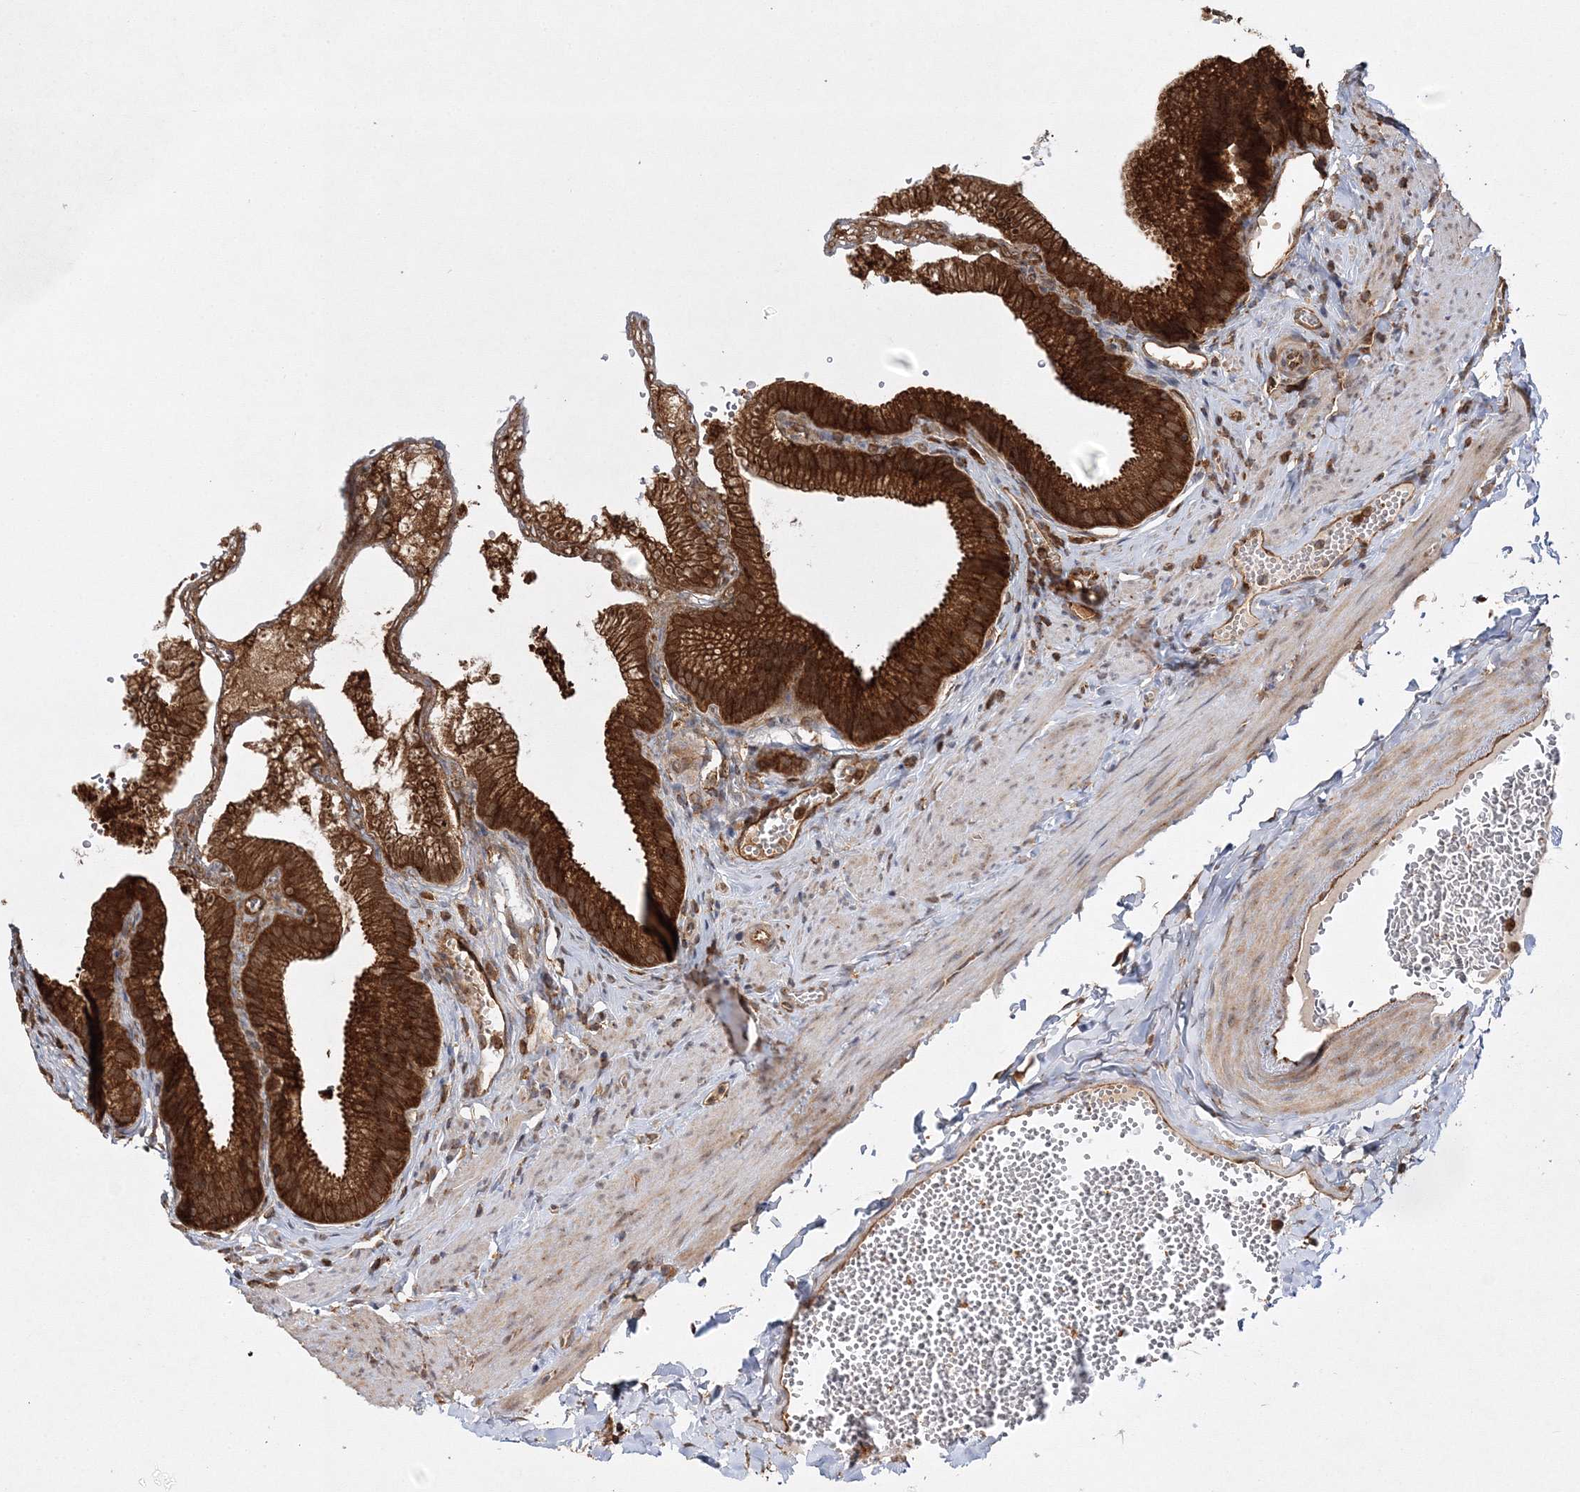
{"staining": {"intensity": "strong", "quantity": ">75%", "location": "cytoplasmic/membranous"}, "tissue": "gallbladder", "cell_type": "Glandular cells", "image_type": "normal", "snomed": [{"axis": "morphology", "description": "Normal tissue, NOS"}, {"axis": "topography", "description": "Gallbladder"}], "caption": "This image demonstrates immunohistochemistry staining of unremarkable human gallbladder, with high strong cytoplasmic/membranous positivity in about >75% of glandular cells.", "gene": "WDR37", "patient": {"sex": "male", "age": 38}}